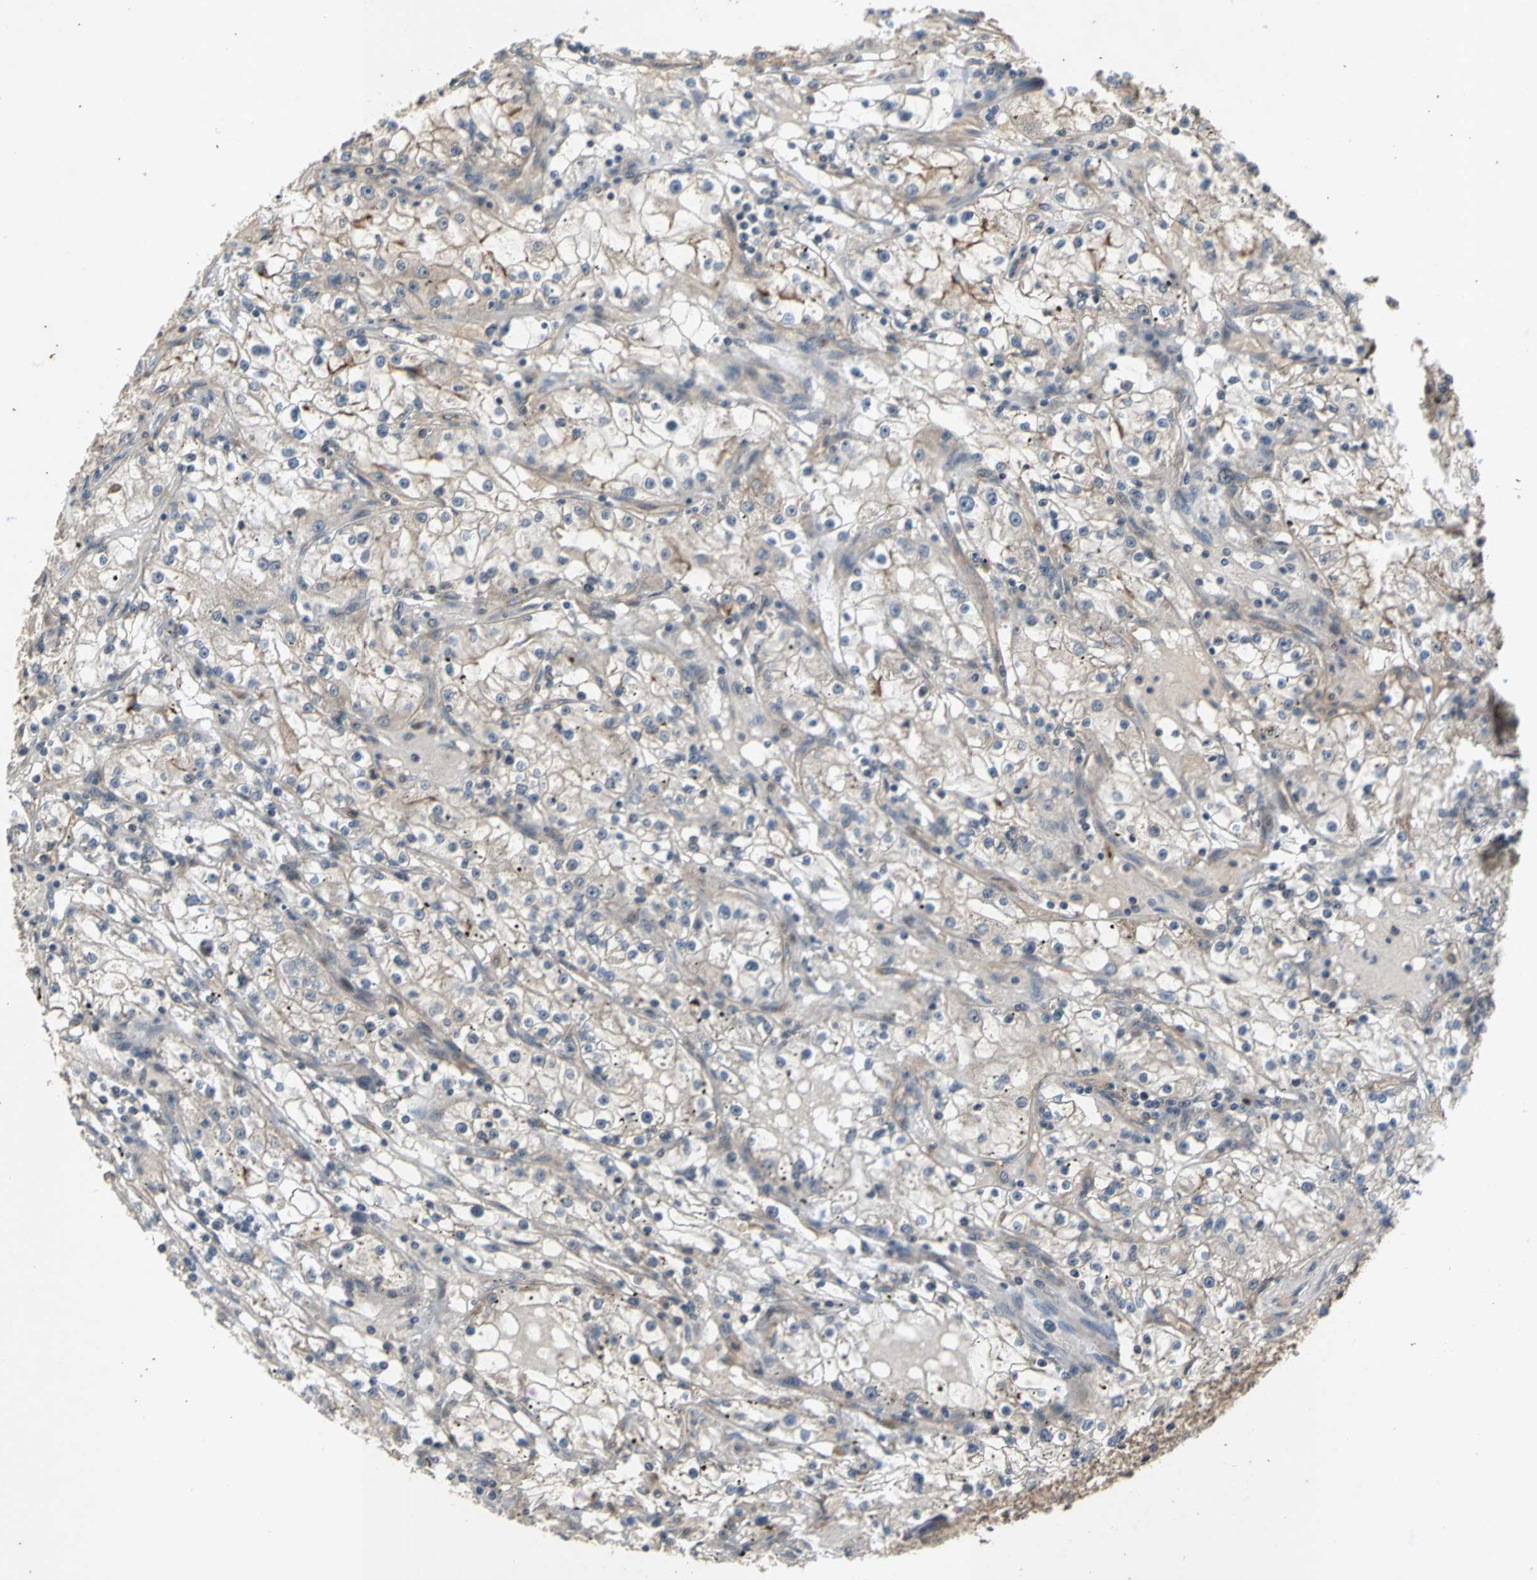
{"staining": {"intensity": "negative", "quantity": "none", "location": "none"}, "tissue": "renal cancer", "cell_type": "Tumor cells", "image_type": "cancer", "snomed": [{"axis": "morphology", "description": "Adenocarcinoma, NOS"}, {"axis": "topography", "description": "Kidney"}], "caption": "Renal adenocarcinoma was stained to show a protein in brown. There is no significant positivity in tumor cells.", "gene": "NOTCH3", "patient": {"sex": "male", "age": 56}}